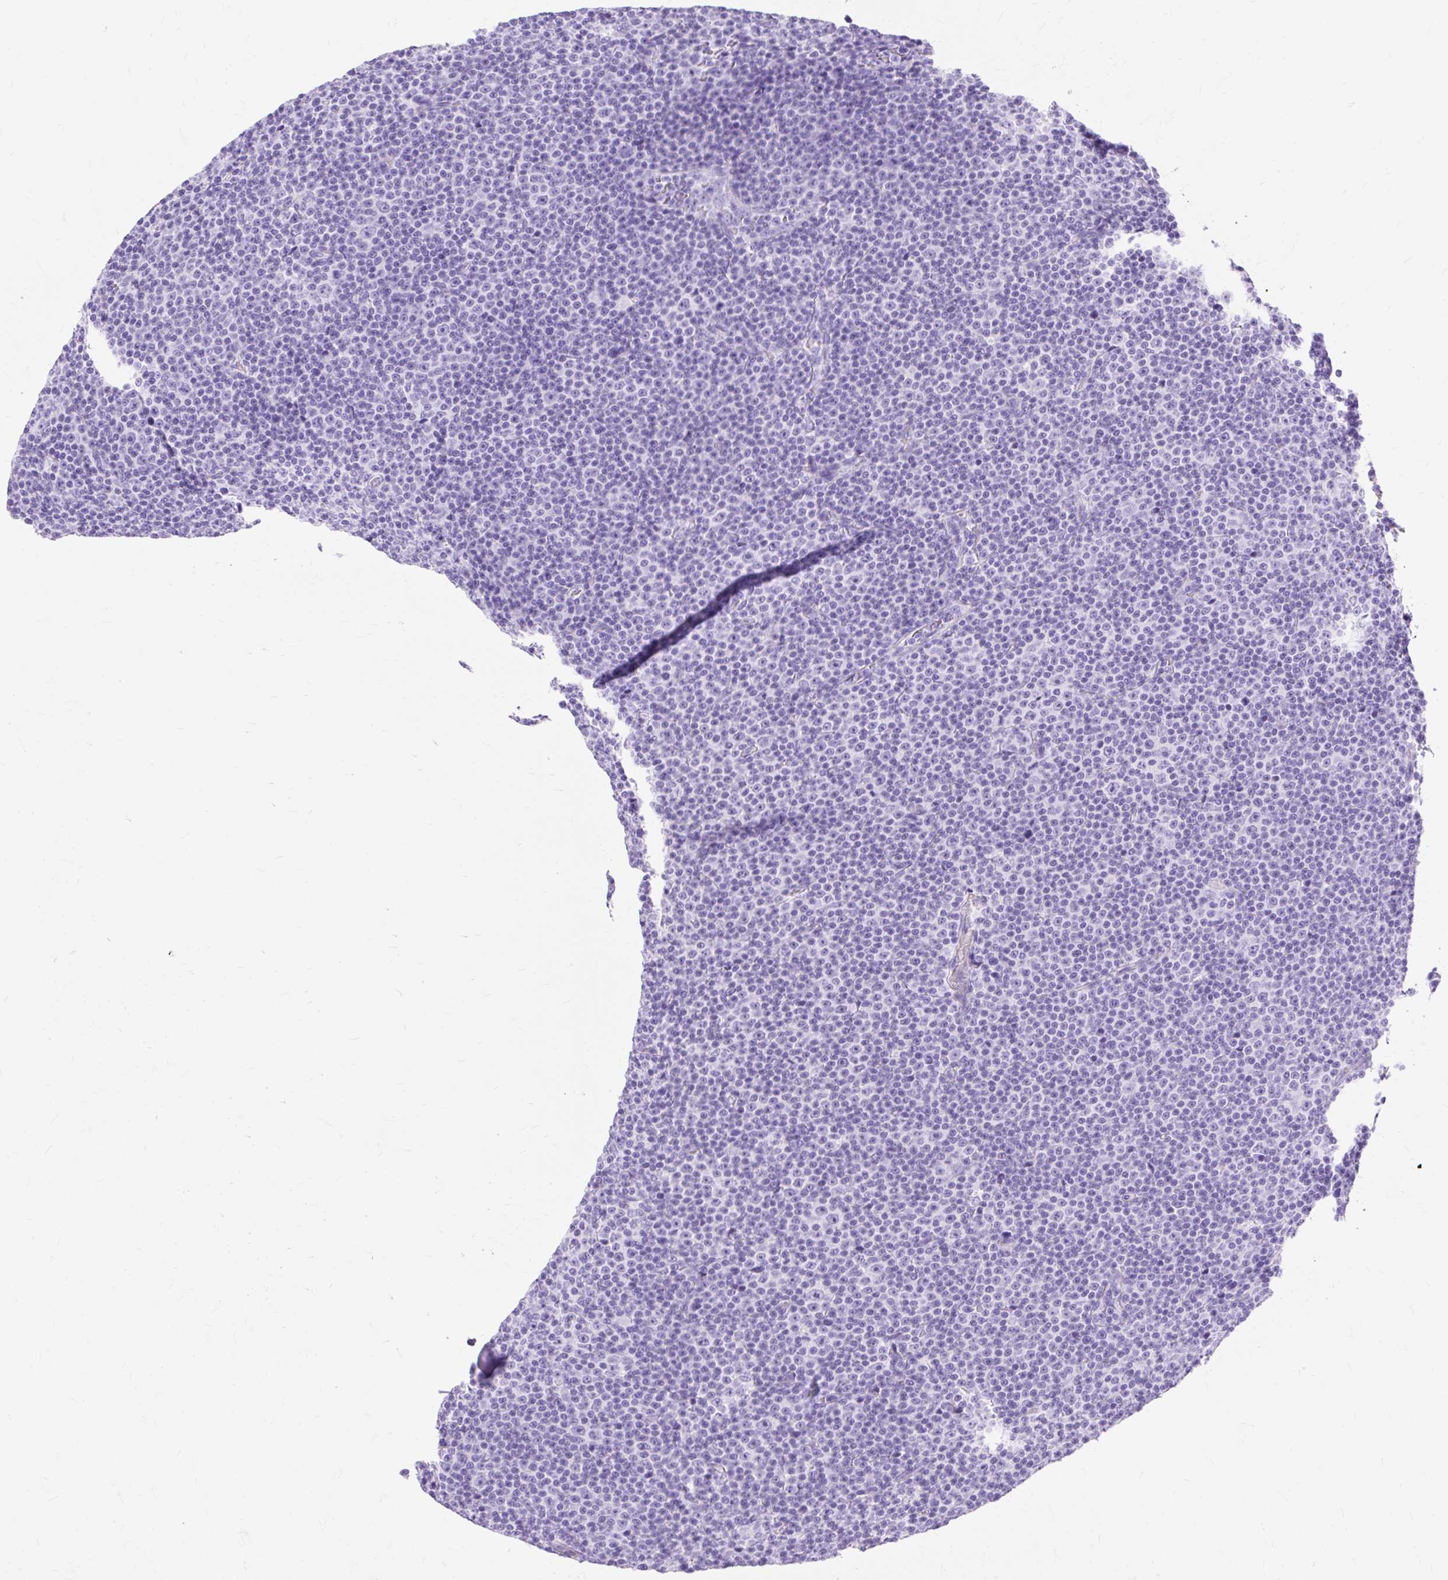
{"staining": {"intensity": "negative", "quantity": "none", "location": "none"}, "tissue": "lymphoma", "cell_type": "Tumor cells", "image_type": "cancer", "snomed": [{"axis": "morphology", "description": "Malignant lymphoma, non-Hodgkin's type, Low grade"}, {"axis": "topography", "description": "Lymph node"}], "caption": "This is an IHC histopathology image of malignant lymphoma, non-Hodgkin's type (low-grade). There is no positivity in tumor cells.", "gene": "MBP", "patient": {"sex": "female", "age": 67}}